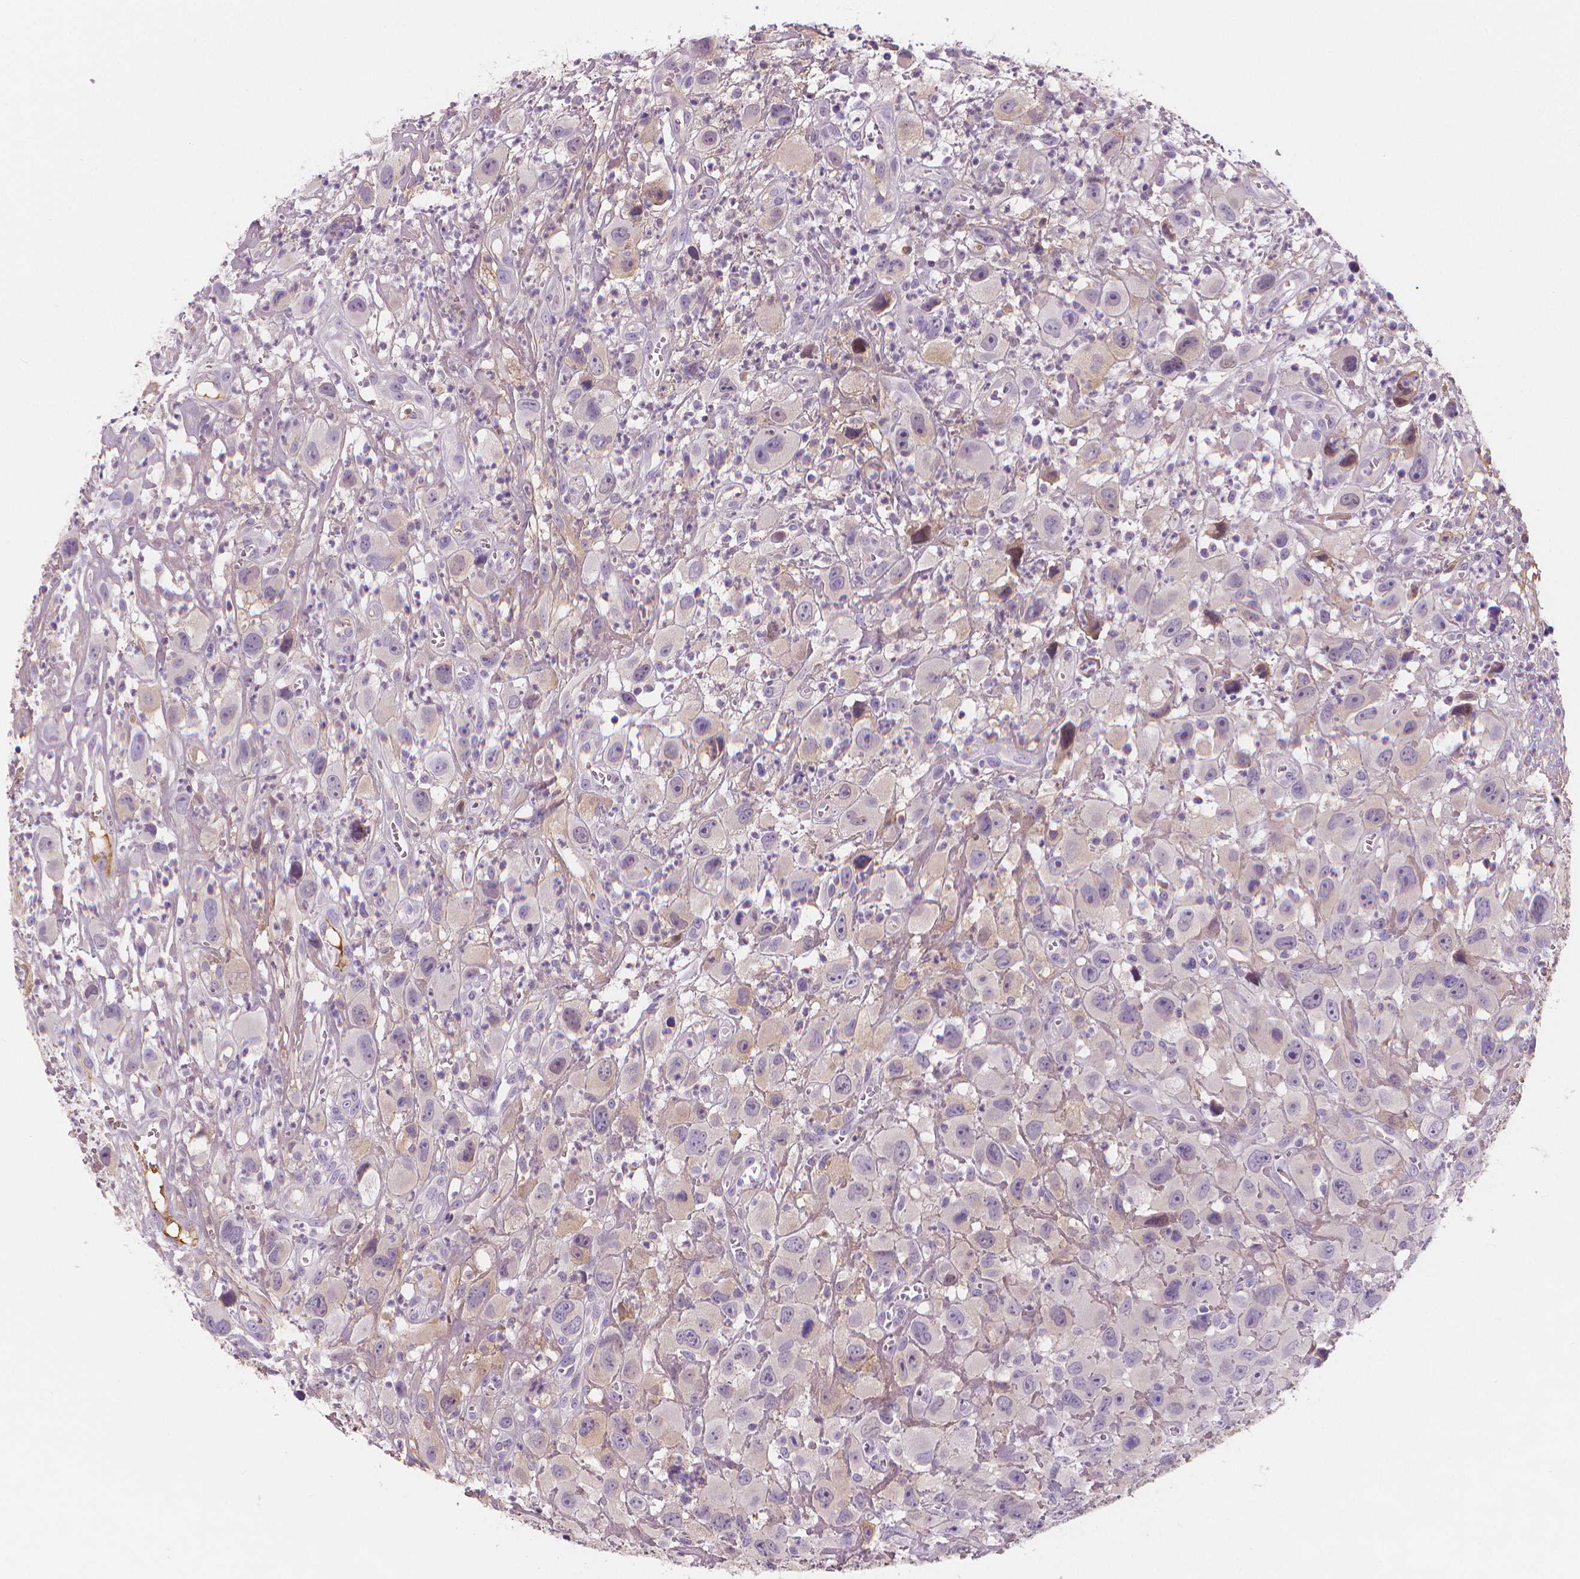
{"staining": {"intensity": "negative", "quantity": "none", "location": "none"}, "tissue": "head and neck cancer", "cell_type": "Tumor cells", "image_type": "cancer", "snomed": [{"axis": "morphology", "description": "Squamous cell carcinoma, NOS"}, {"axis": "morphology", "description": "Squamous cell carcinoma, metastatic, NOS"}, {"axis": "topography", "description": "Oral tissue"}, {"axis": "topography", "description": "Head-Neck"}], "caption": "Tumor cells are negative for protein expression in human head and neck squamous cell carcinoma.", "gene": "APOA4", "patient": {"sex": "female", "age": 85}}